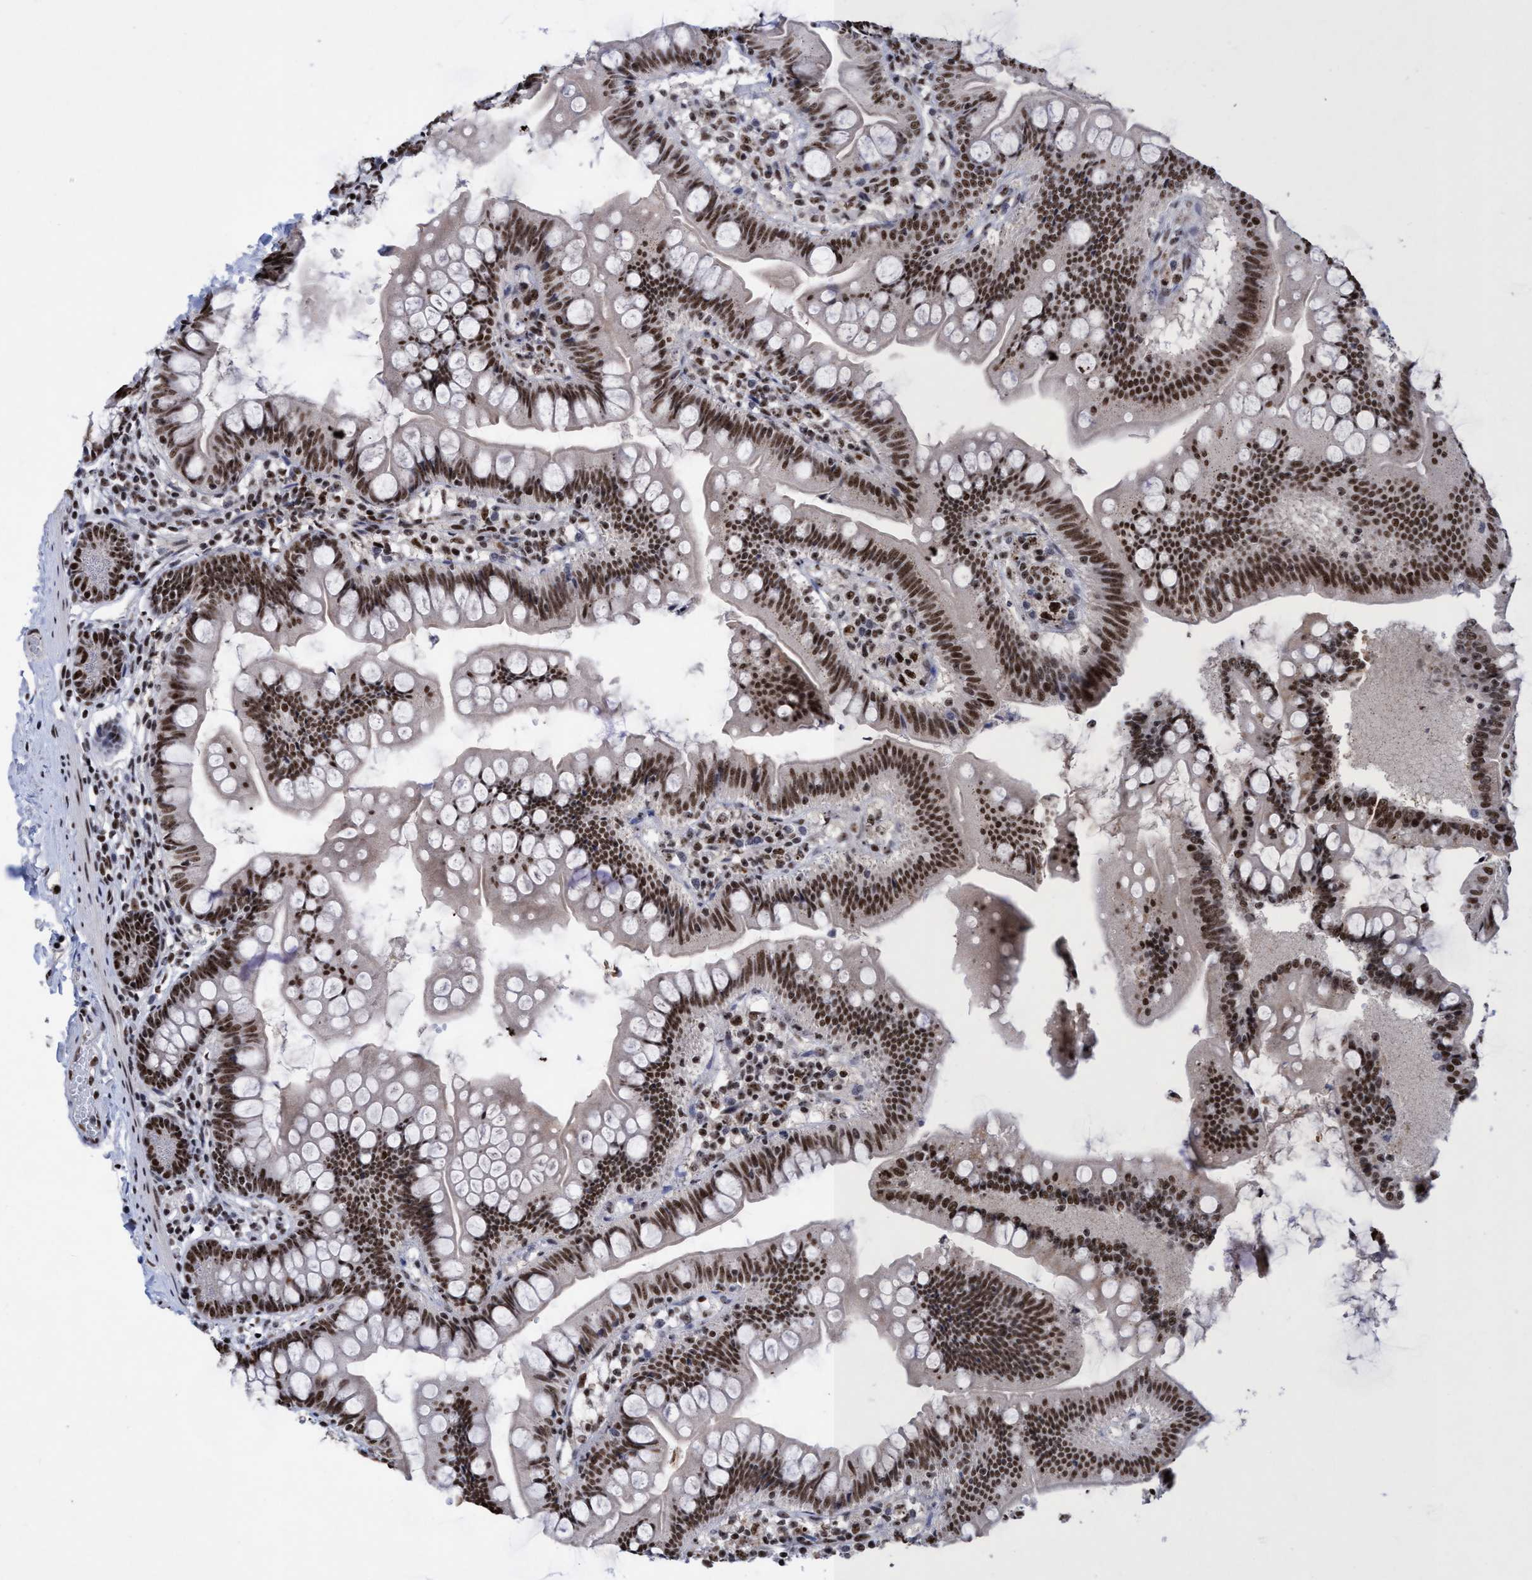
{"staining": {"intensity": "strong", "quantity": ">75%", "location": "nuclear"}, "tissue": "small intestine", "cell_type": "Glandular cells", "image_type": "normal", "snomed": [{"axis": "morphology", "description": "Normal tissue, NOS"}, {"axis": "topography", "description": "Small intestine"}], "caption": "Protein staining of benign small intestine demonstrates strong nuclear staining in about >75% of glandular cells.", "gene": "EFCAB10", "patient": {"sex": "male", "age": 7}}